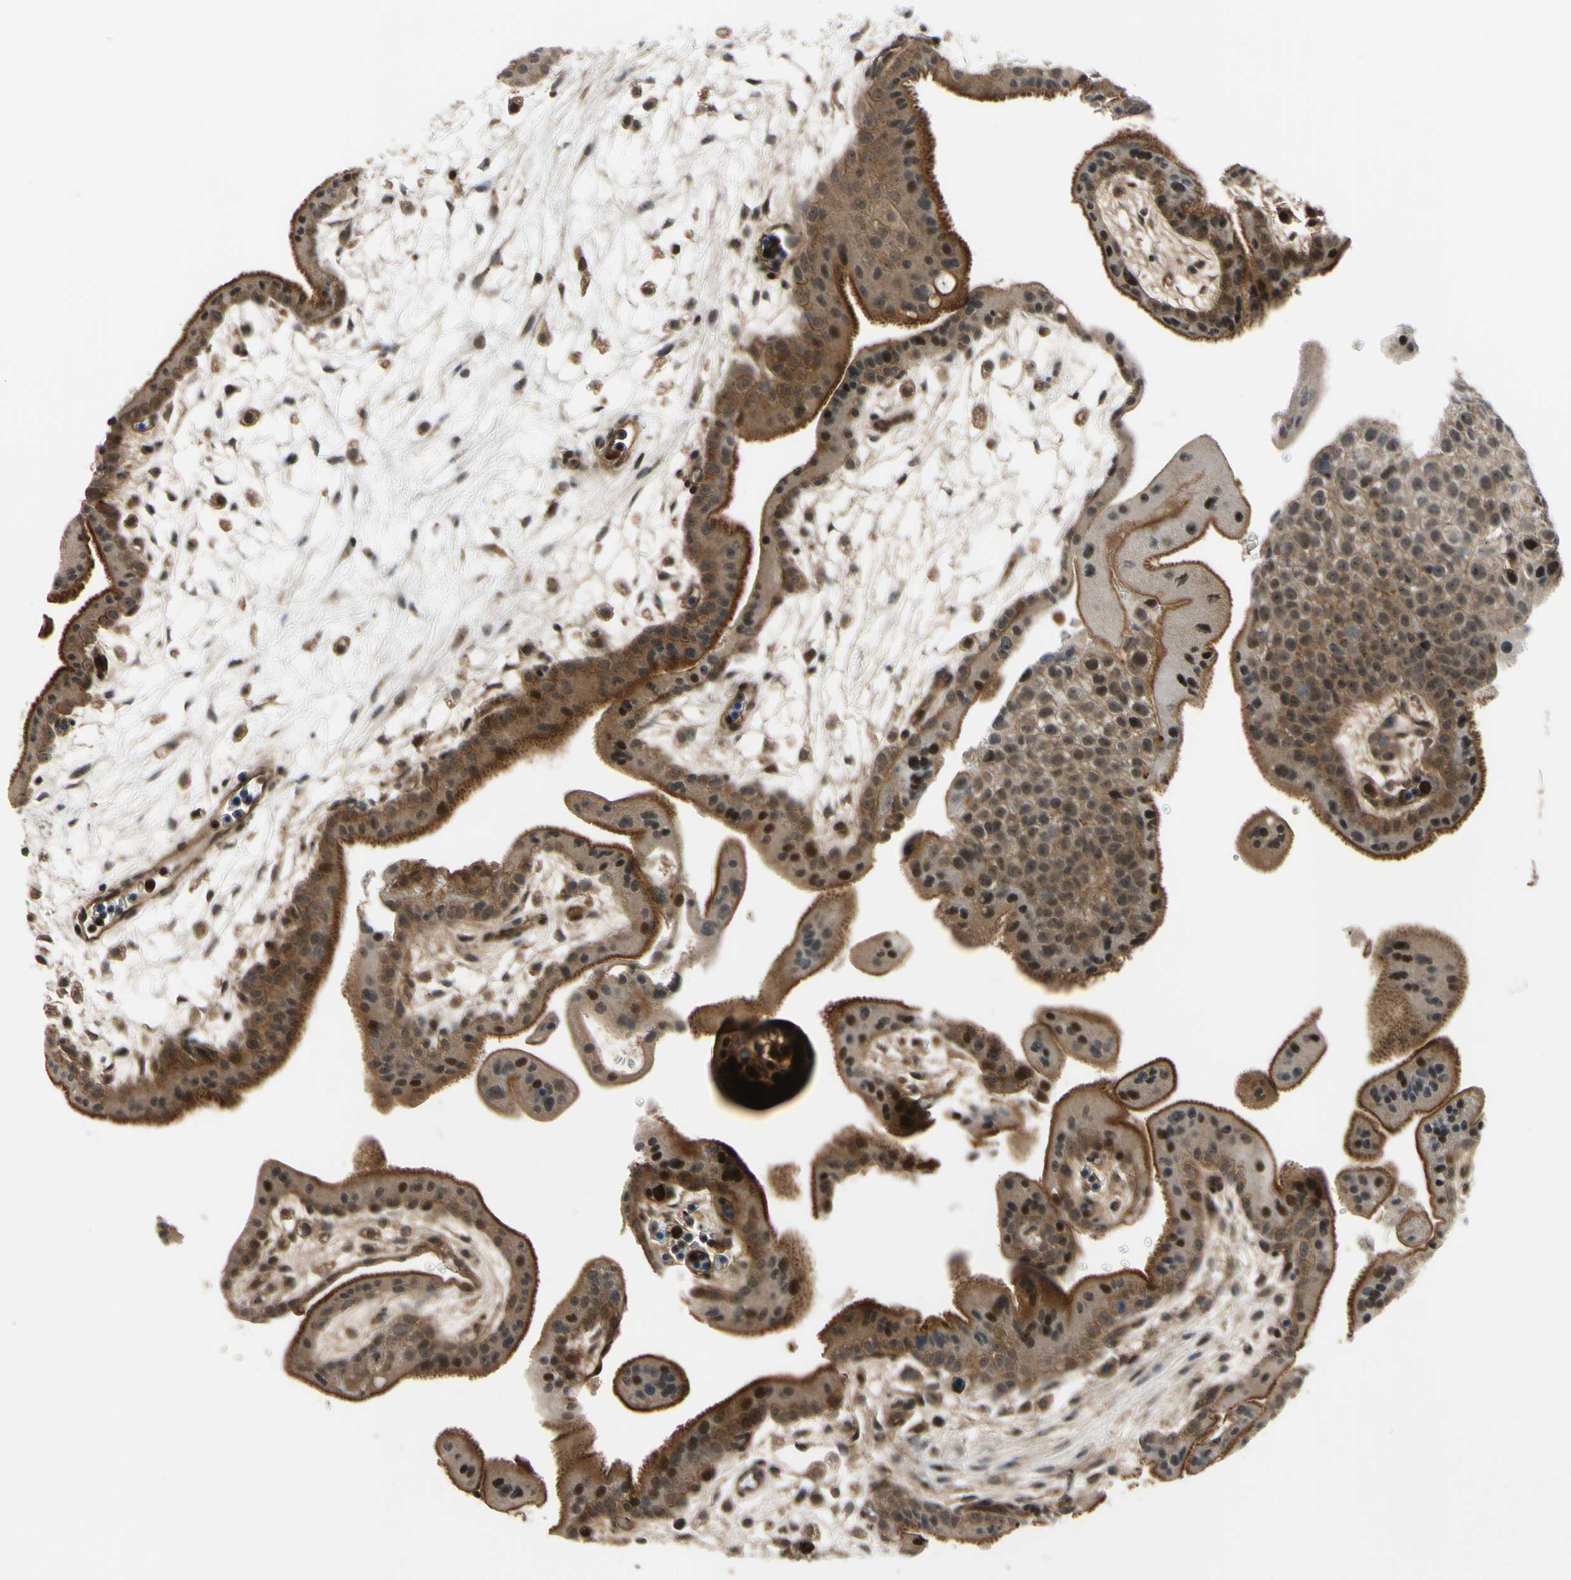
{"staining": {"intensity": "moderate", "quantity": ">75%", "location": "cytoplasmic/membranous,nuclear"}, "tissue": "placenta", "cell_type": "Trophoblastic cells", "image_type": "normal", "snomed": [{"axis": "morphology", "description": "Normal tissue, NOS"}, {"axis": "topography", "description": "Placenta"}], "caption": "Protein staining by immunohistochemistry (IHC) shows moderate cytoplasmic/membranous,nuclear positivity in about >75% of trophoblastic cells in normal placenta.", "gene": "COMMD9", "patient": {"sex": "female", "age": 35}}